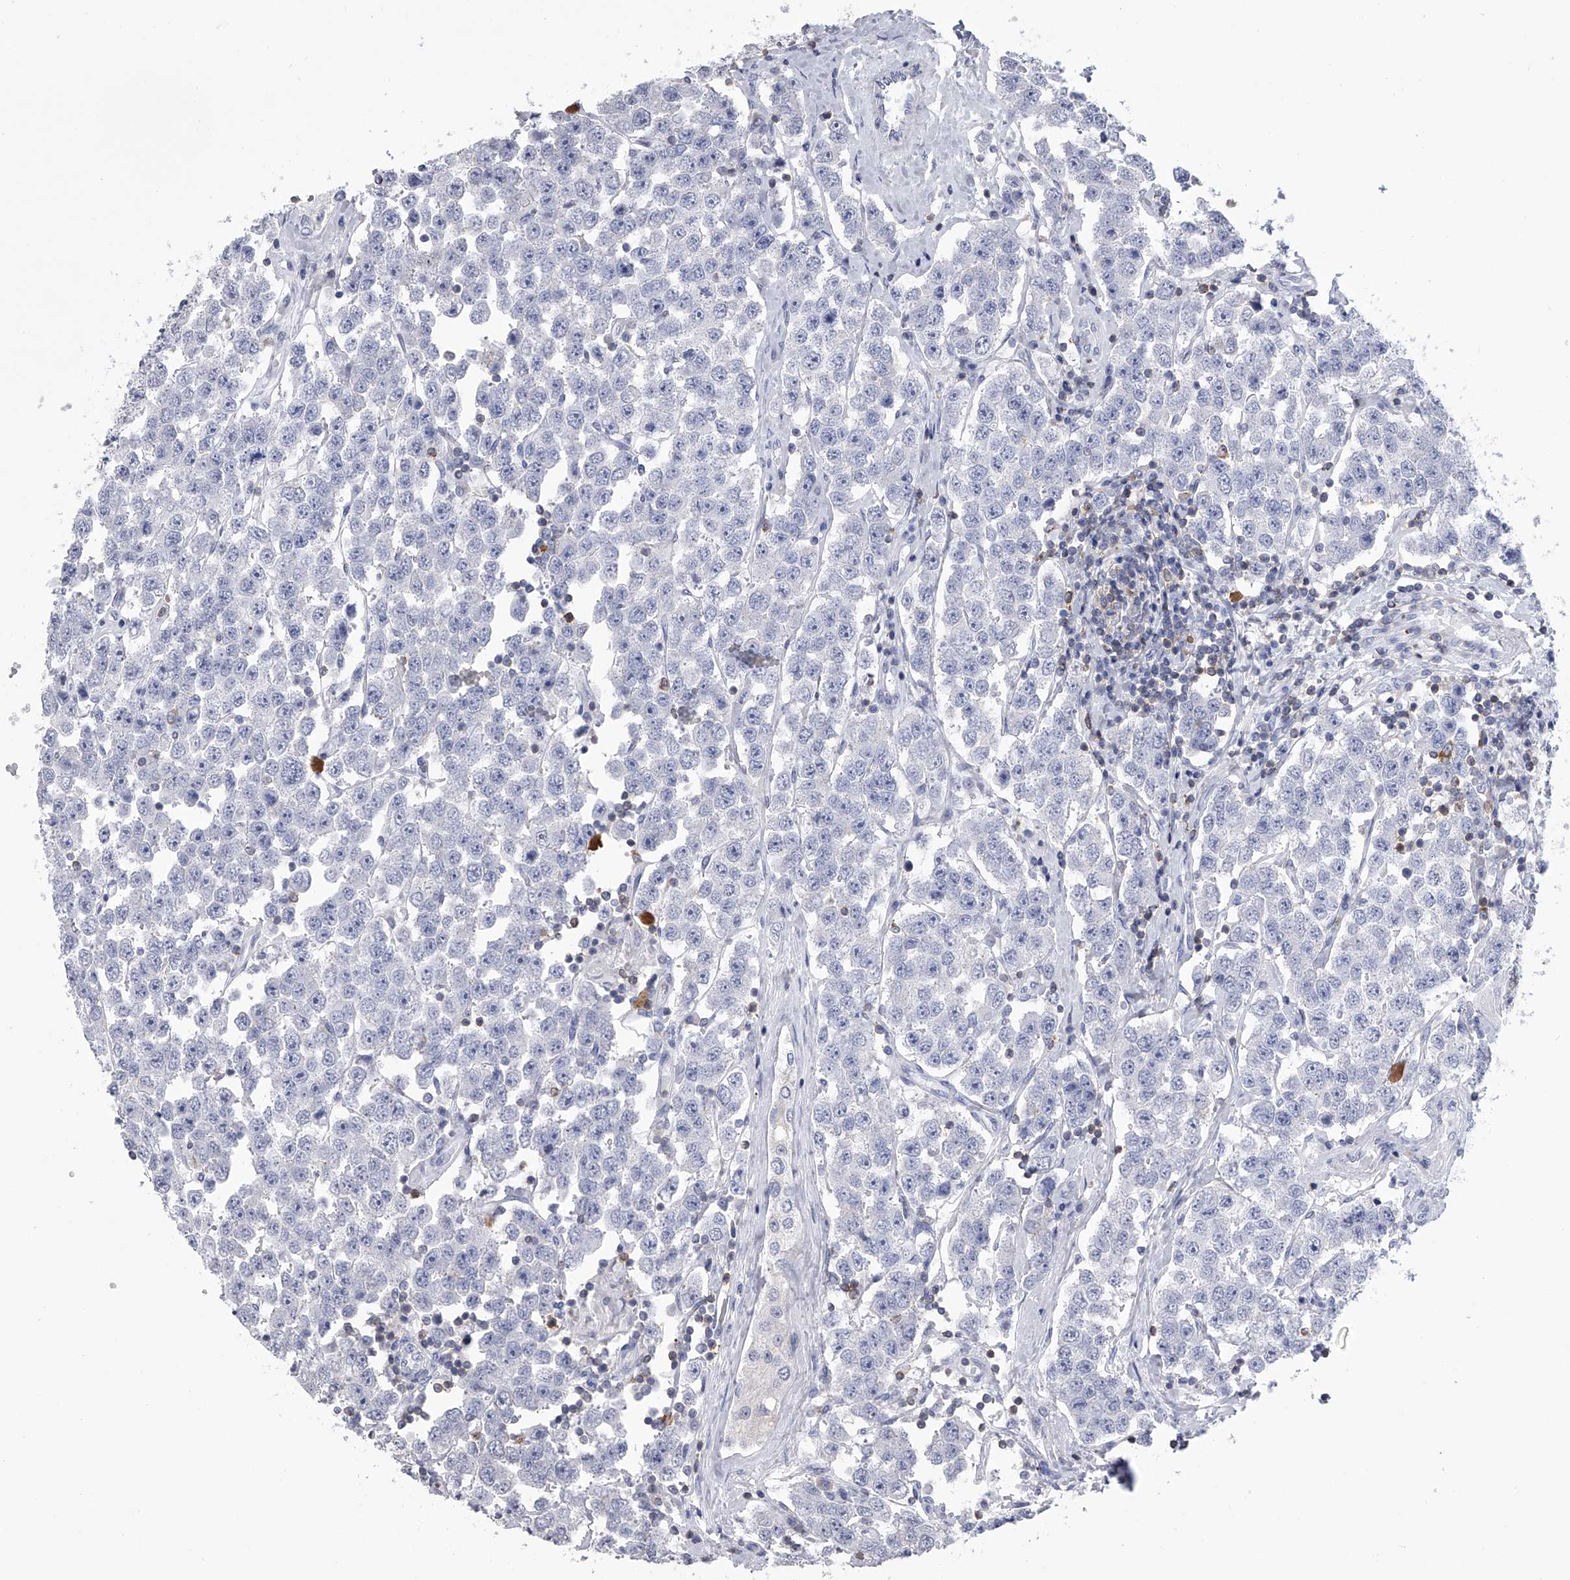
{"staining": {"intensity": "negative", "quantity": "none", "location": "none"}, "tissue": "testis cancer", "cell_type": "Tumor cells", "image_type": "cancer", "snomed": [{"axis": "morphology", "description": "Seminoma, NOS"}, {"axis": "topography", "description": "Testis"}], "caption": "DAB (3,3'-diaminobenzidine) immunohistochemical staining of seminoma (testis) displays no significant positivity in tumor cells.", "gene": "TASP1", "patient": {"sex": "male", "age": 28}}